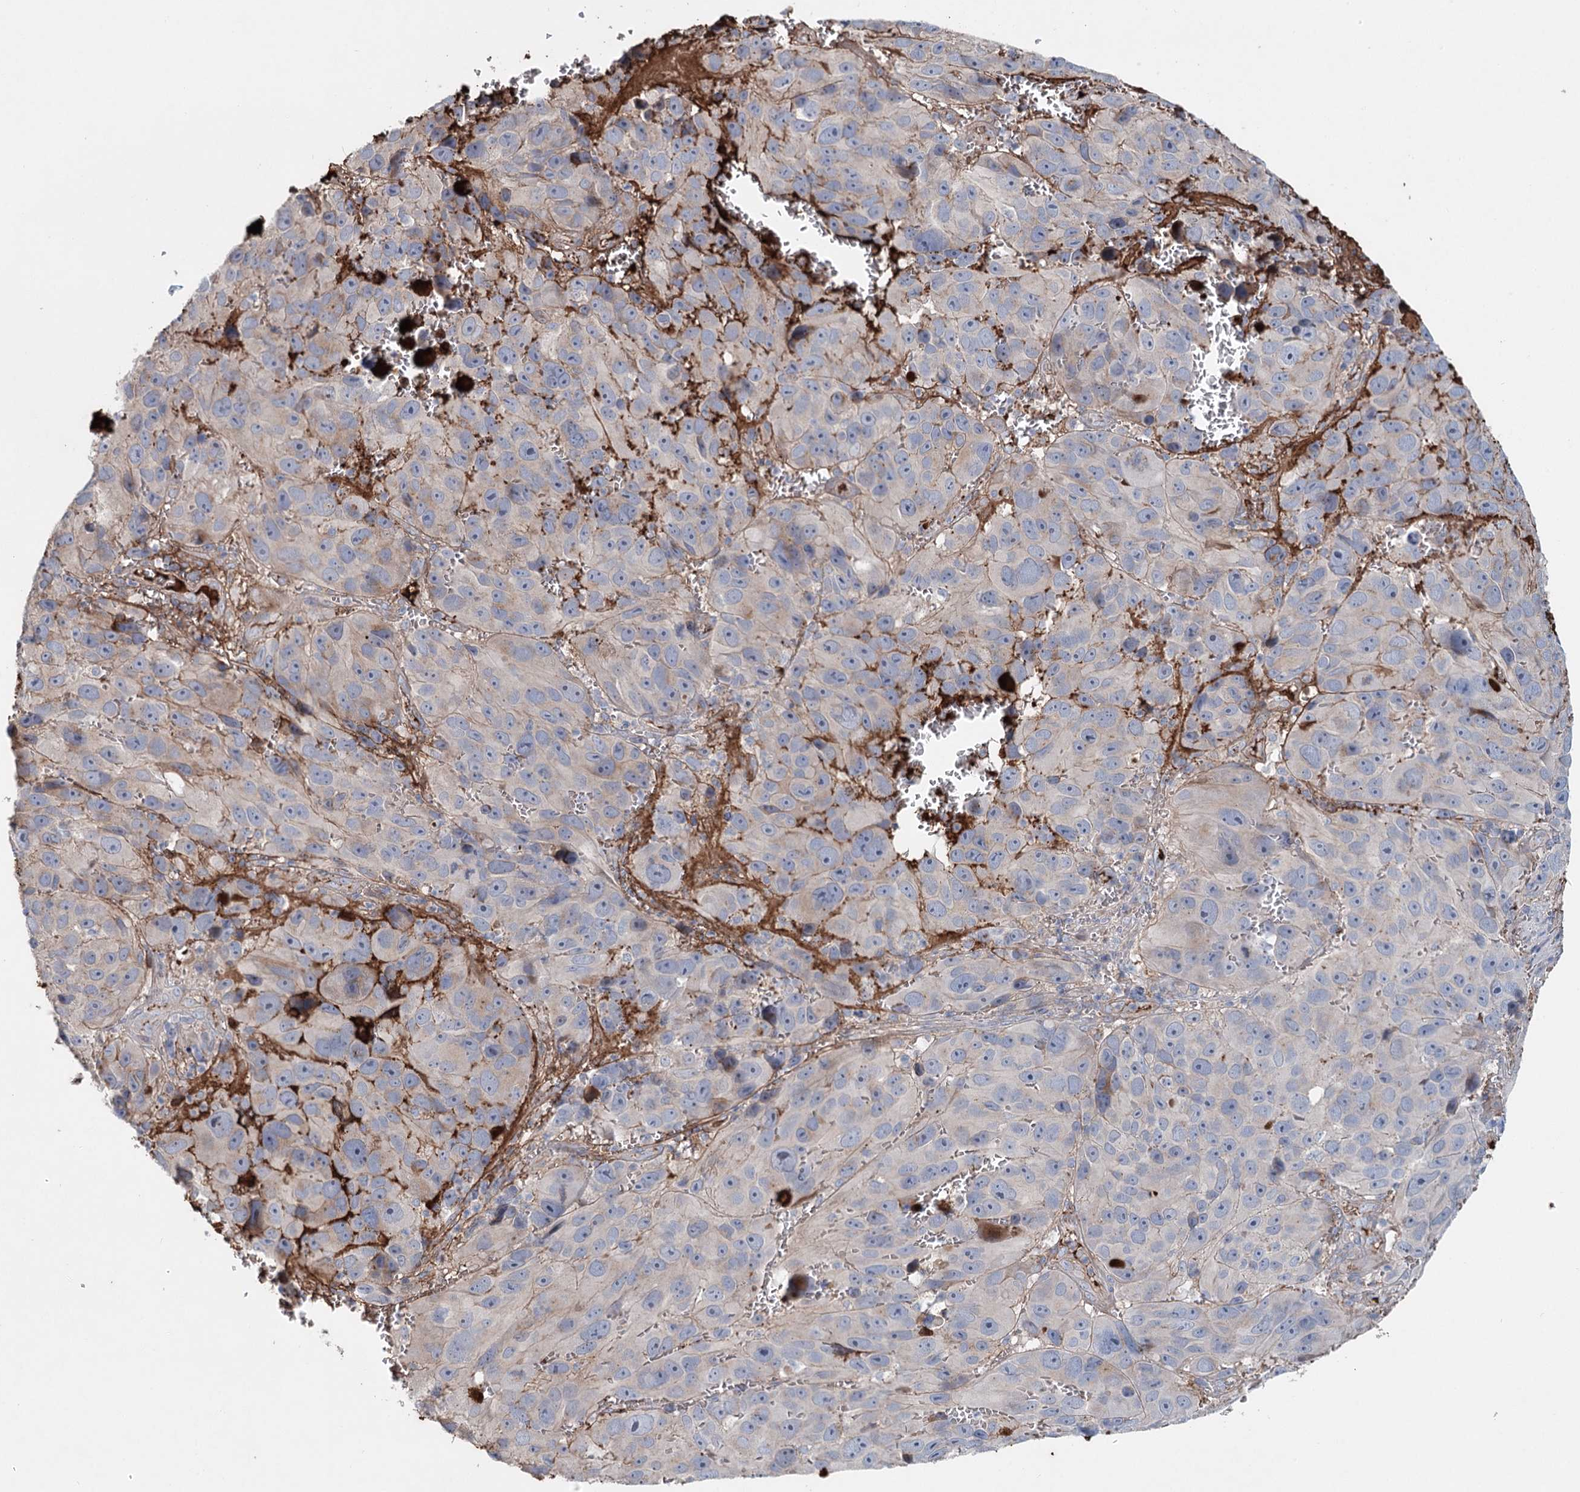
{"staining": {"intensity": "negative", "quantity": "none", "location": "none"}, "tissue": "melanoma", "cell_type": "Tumor cells", "image_type": "cancer", "snomed": [{"axis": "morphology", "description": "Malignant melanoma, NOS"}, {"axis": "topography", "description": "Skin"}], "caption": "Protein analysis of melanoma shows no significant expression in tumor cells.", "gene": "ALKBH8", "patient": {"sex": "male", "age": 84}}